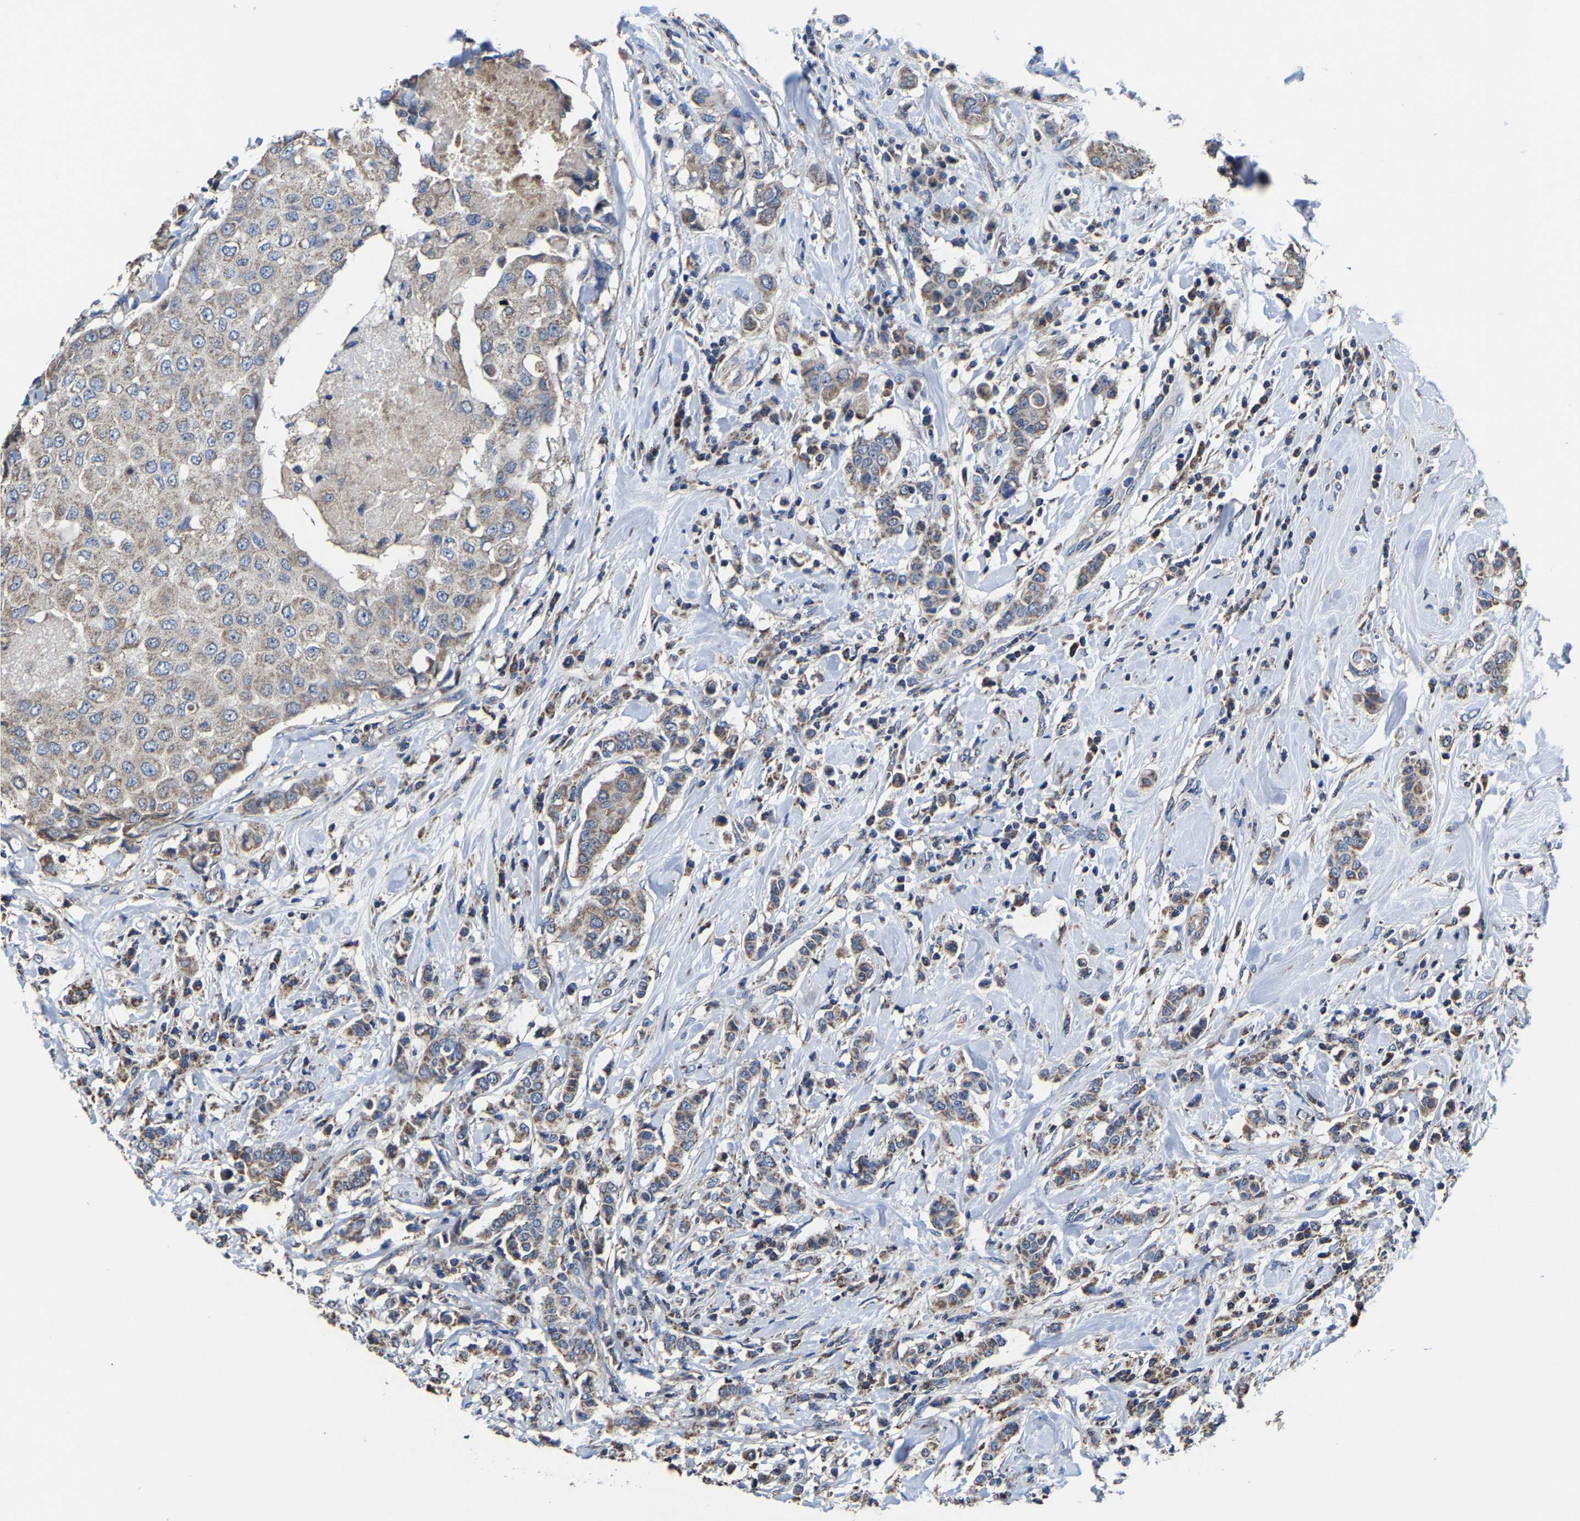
{"staining": {"intensity": "moderate", "quantity": ">75%", "location": "cytoplasmic/membranous"}, "tissue": "breast cancer", "cell_type": "Tumor cells", "image_type": "cancer", "snomed": [{"axis": "morphology", "description": "Duct carcinoma"}, {"axis": "topography", "description": "Breast"}], "caption": "Immunohistochemical staining of human intraductal carcinoma (breast) displays medium levels of moderate cytoplasmic/membranous positivity in approximately >75% of tumor cells.", "gene": "ZCCHC7", "patient": {"sex": "female", "age": 27}}